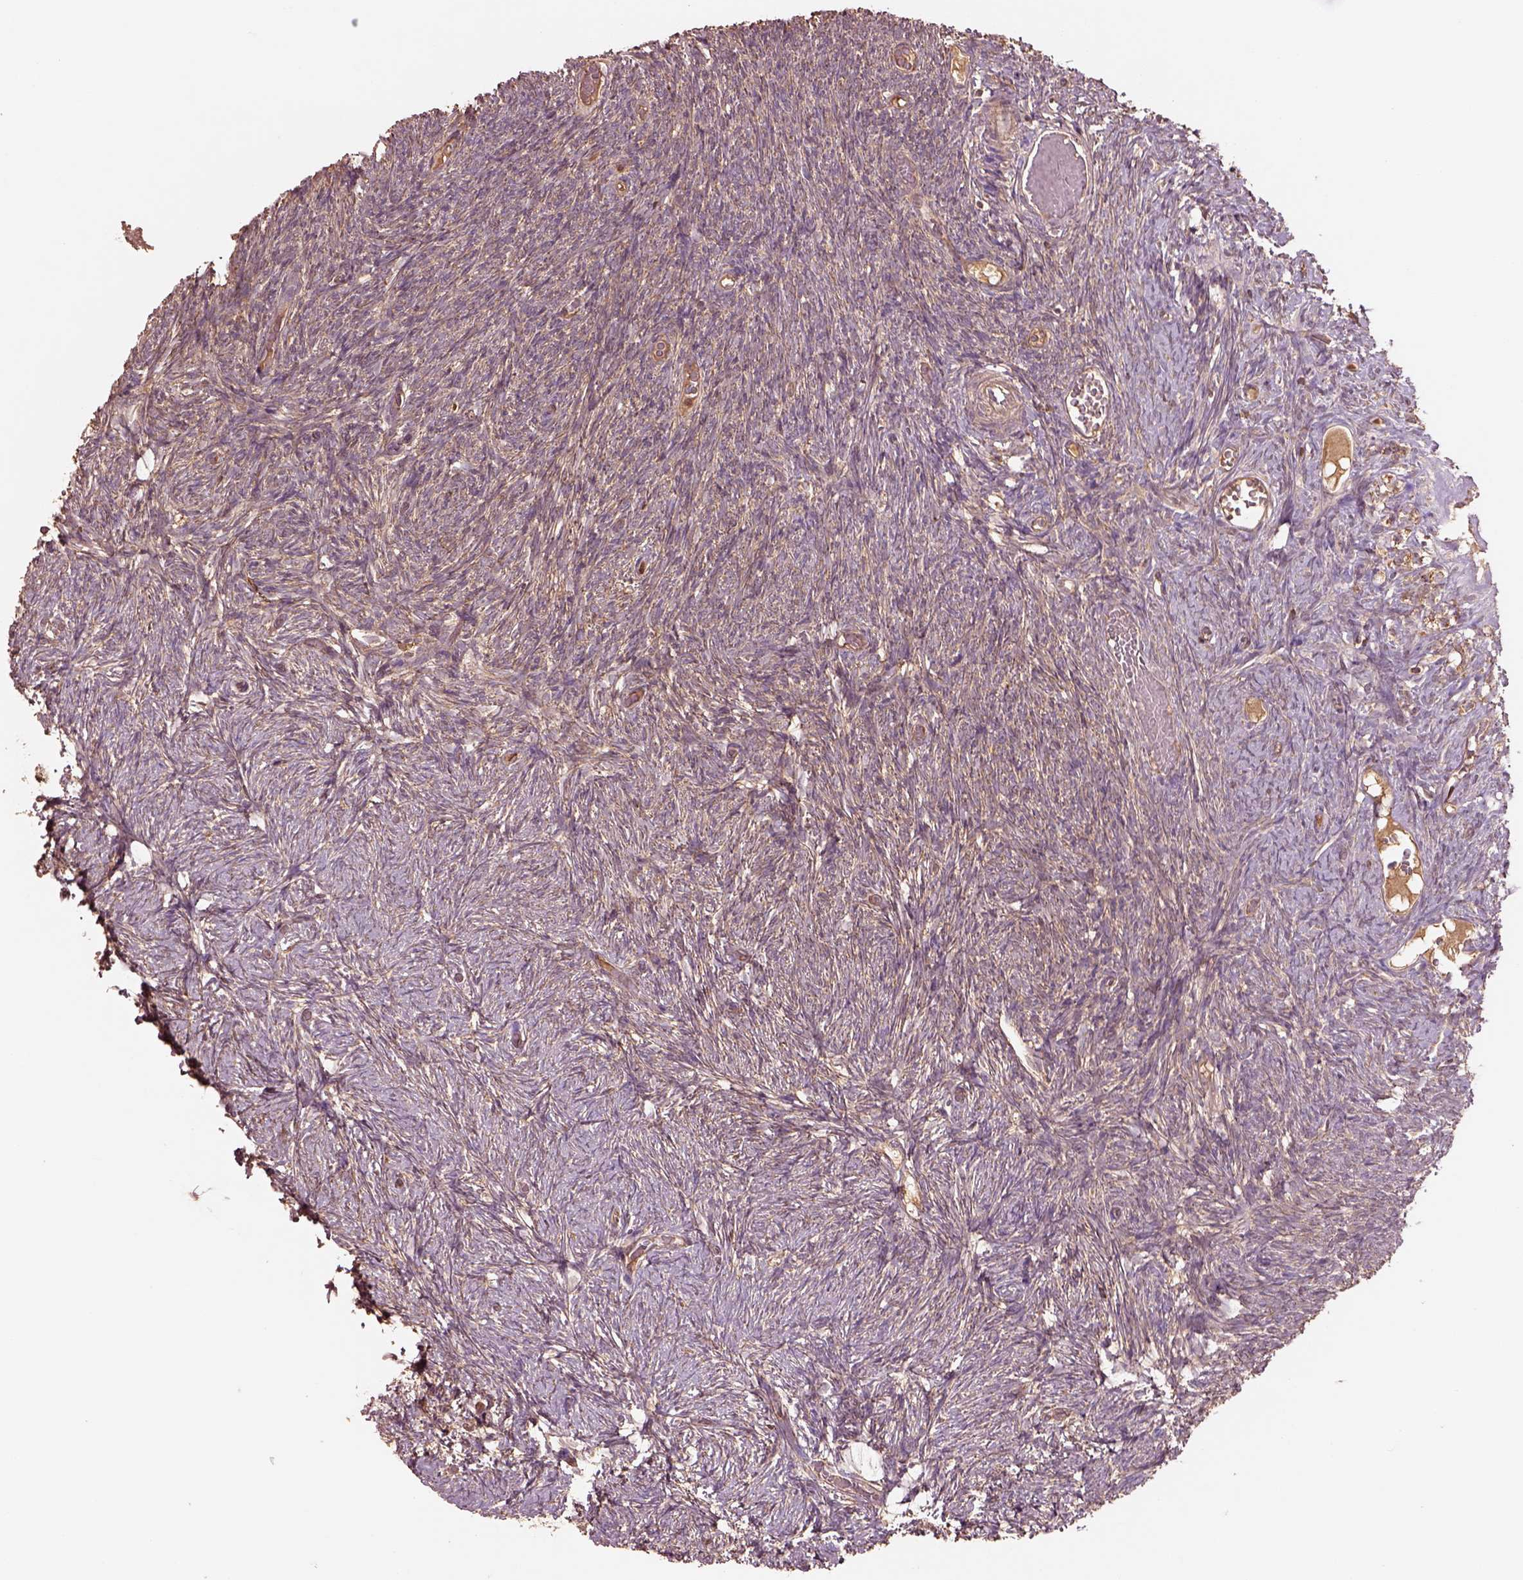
{"staining": {"intensity": "negative", "quantity": "none", "location": "none"}, "tissue": "ovary", "cell_type": "Follicle cells", "image_type": "normal", "snomed": [{"axis": "morphology", "description": "Normal tissue, NOS"}, {"axis": "topography", "description": "Ovary"}], "caption": "Immunohistochemical staining of normal human ovary exhibits no significant expression in follicle cells.", "gene": "TRADD", "patient": {"sex": "female", "age": 39}}